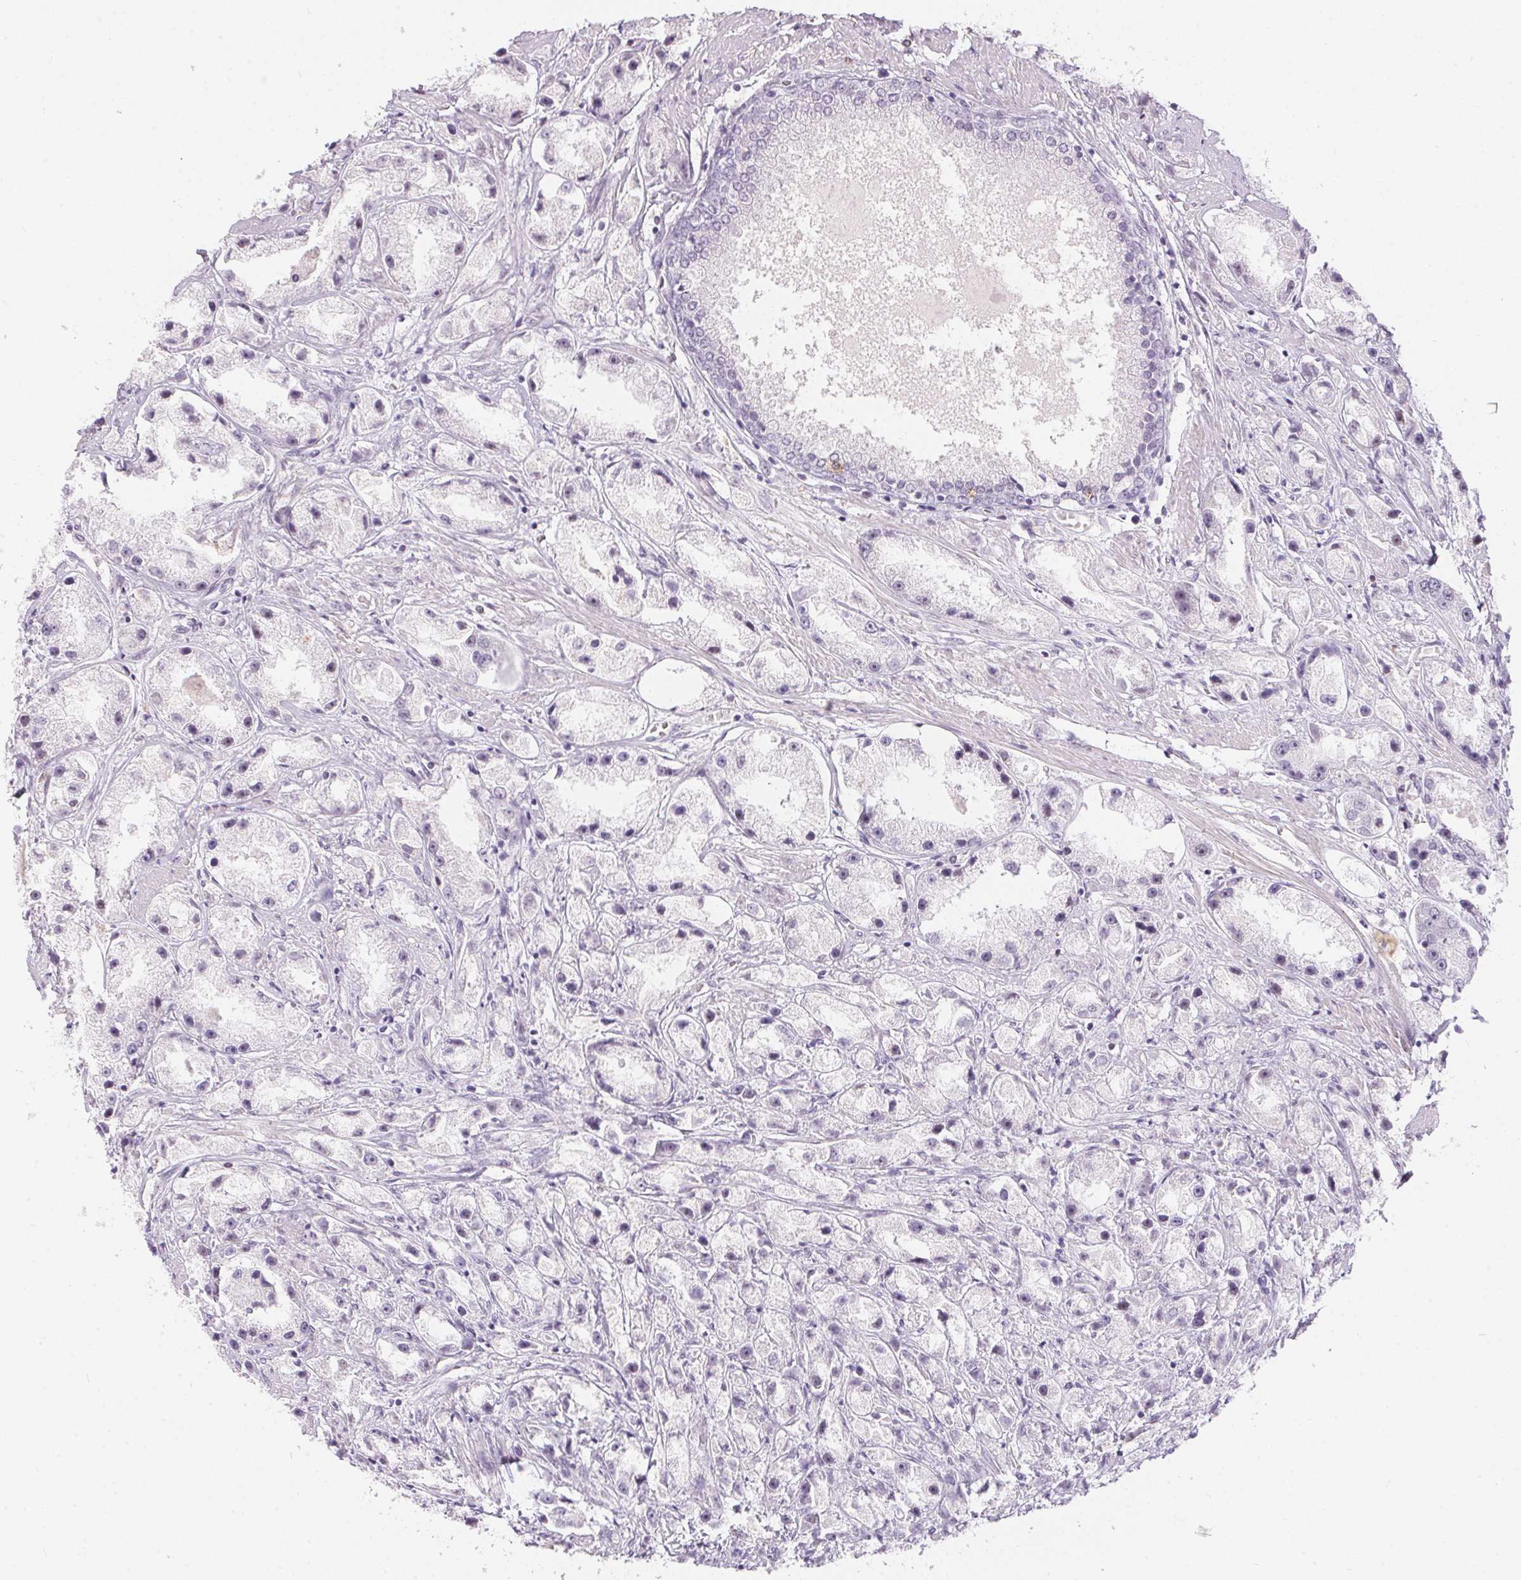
{"staining": {"intensity": "negative", "quantity": "none", "location": "none"}, "tissue": "prostate cancer", "cell_type": "Tumor cells", "image_type": "cancer", "snomed": [{"axis": "morphology", "description": "Adenocarcinoma, High grade"}, {"axis": "topography", "description": "Prostate"}], "caption": "Immunohistochemistry image of neoplastic tissue: human prostate cancer (high-grade adenocarcinoma) stained with DAB exhibits no significant protein expression in tumor cells.", "gene": "CADPS", "patient": {"sex": "male", "age": 67}}